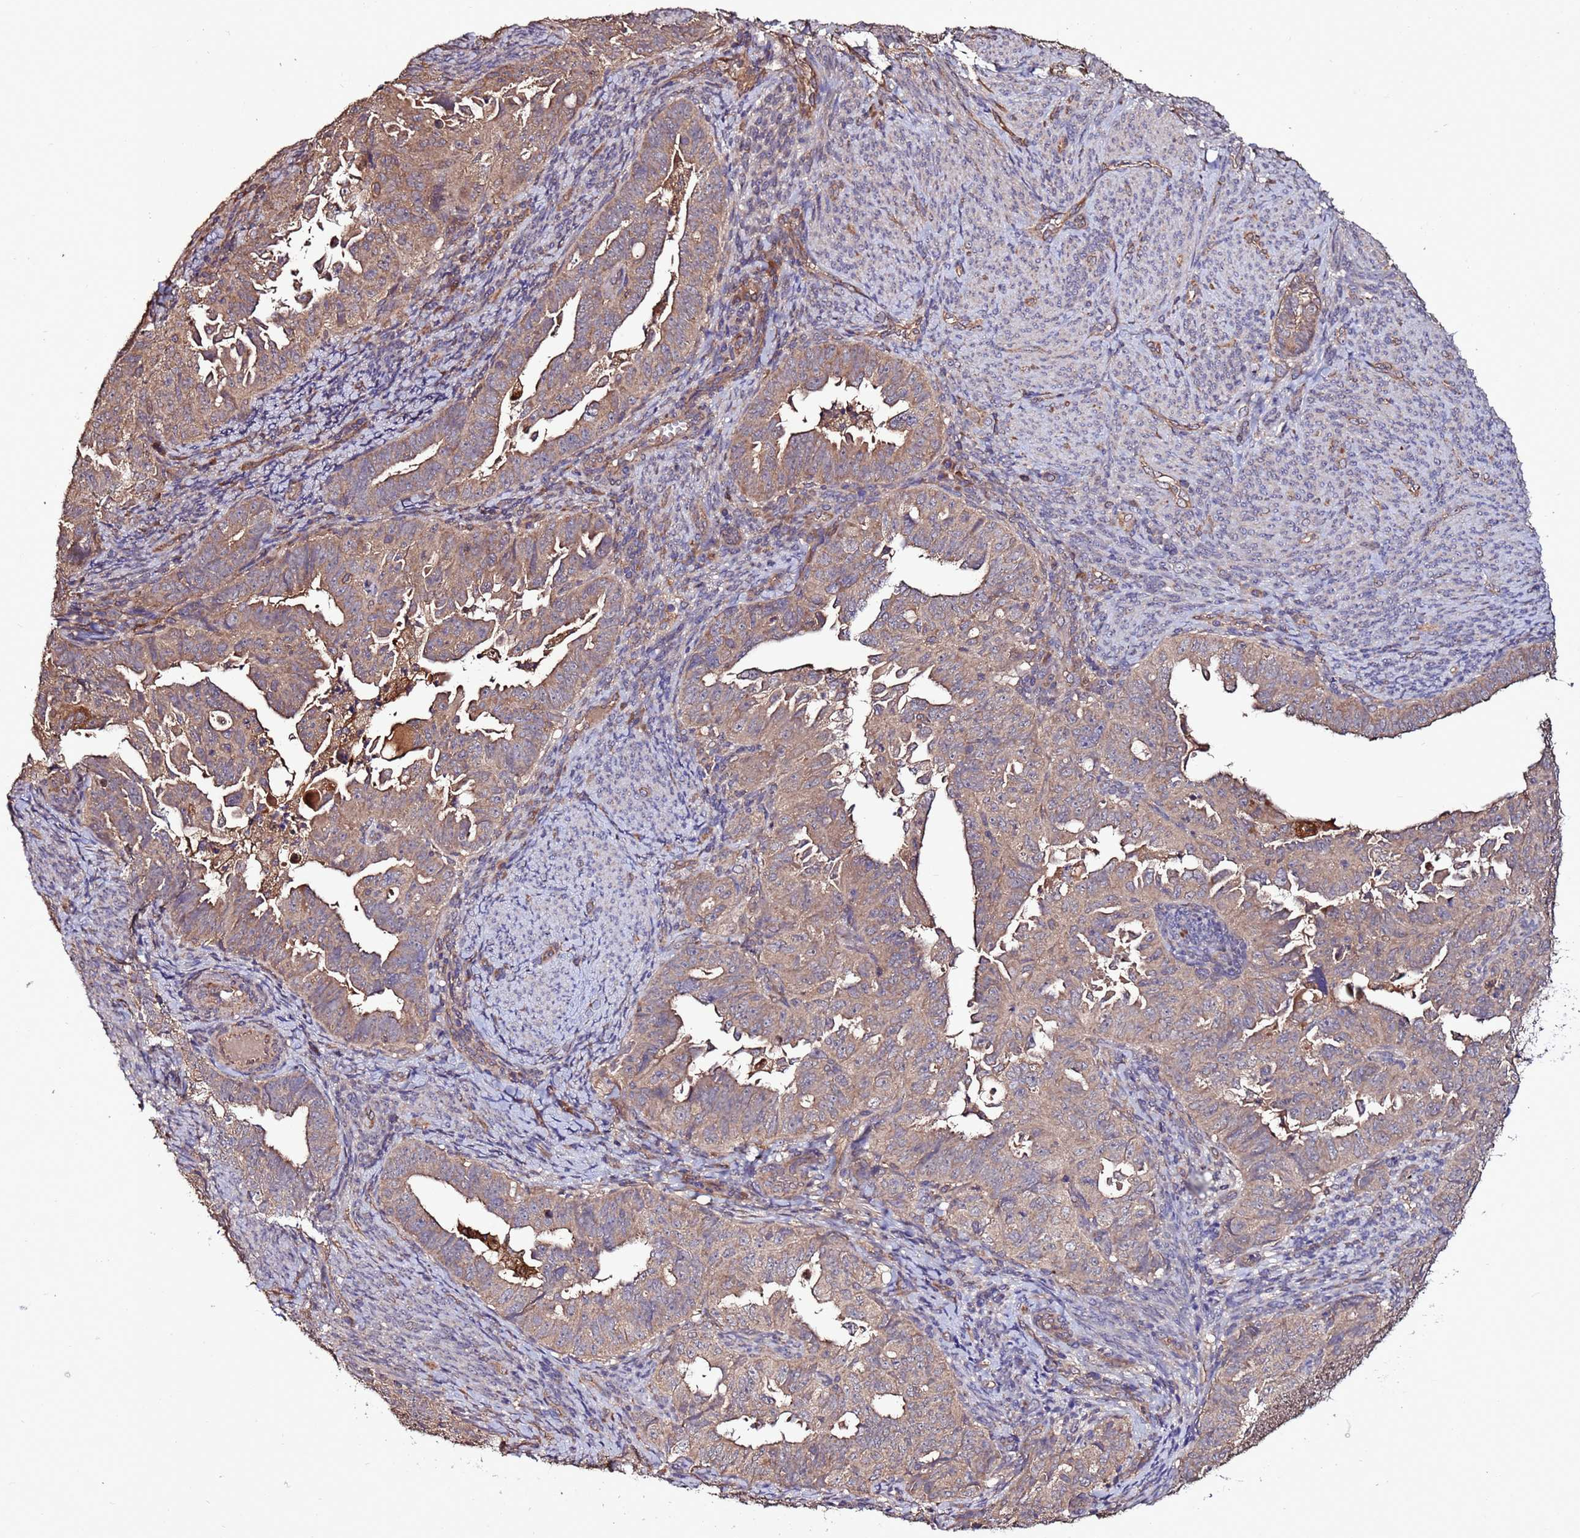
{"staining": {"intensity": "weak", "quantity": ">75%", "location": "cytoplasmic/membranous"}, "tissue": "endometrial cancer", "cell_type": "Tumor cells", "image_type": "cancer", "snomed": [{"axis": "morphology", "description": "Adenocarcinoma, NOS"}, {"axis": "topography", "description": "Endometrium"}], "caption": "Weak cytoplasmic/membranous staining is present in approximately >75% of tumor cells in endometrial cancer (adenocarcinoma).", "gene": "RPS15A", "patient": {"sex": "female", "age": 65}}